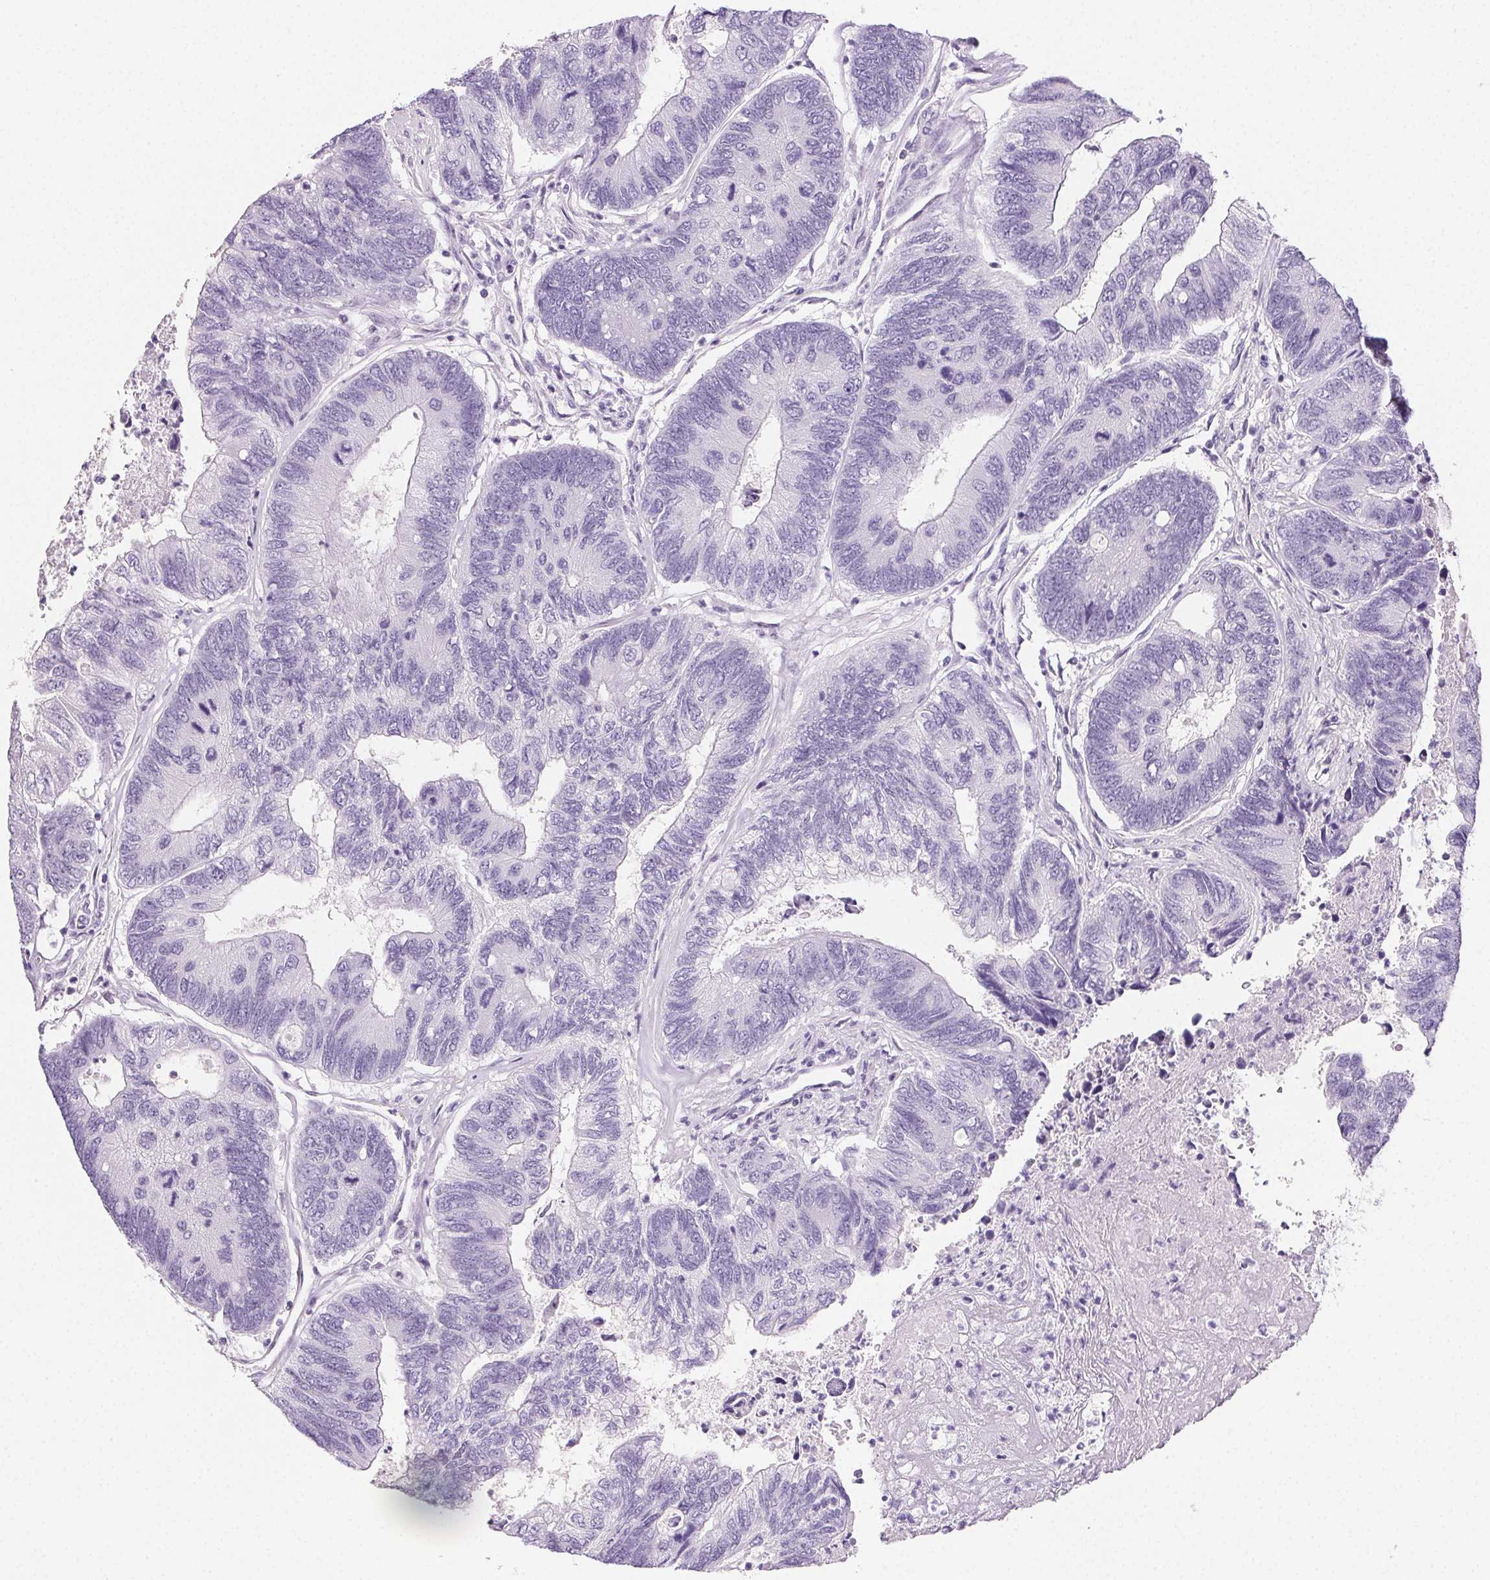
{"staining": {"intensity": "negative", "quantity": "none", "location": "none"}, "tissue": "colorectal cancer", "cell_type": "Tumor cells", "image_type": "cancer", "snomed": [{"axis": "morphology", "description": "Adenocarcinoma, NOS"}, {"axis": "topography", "description": "Colon"}], "caption": "DAB immunohistochemical staining of human colorectal adenocarcinoma demonstrates no significant staining in tumor cells.", "gene": "PRSS3", "patient": {"sex": "female", "age": 67}}